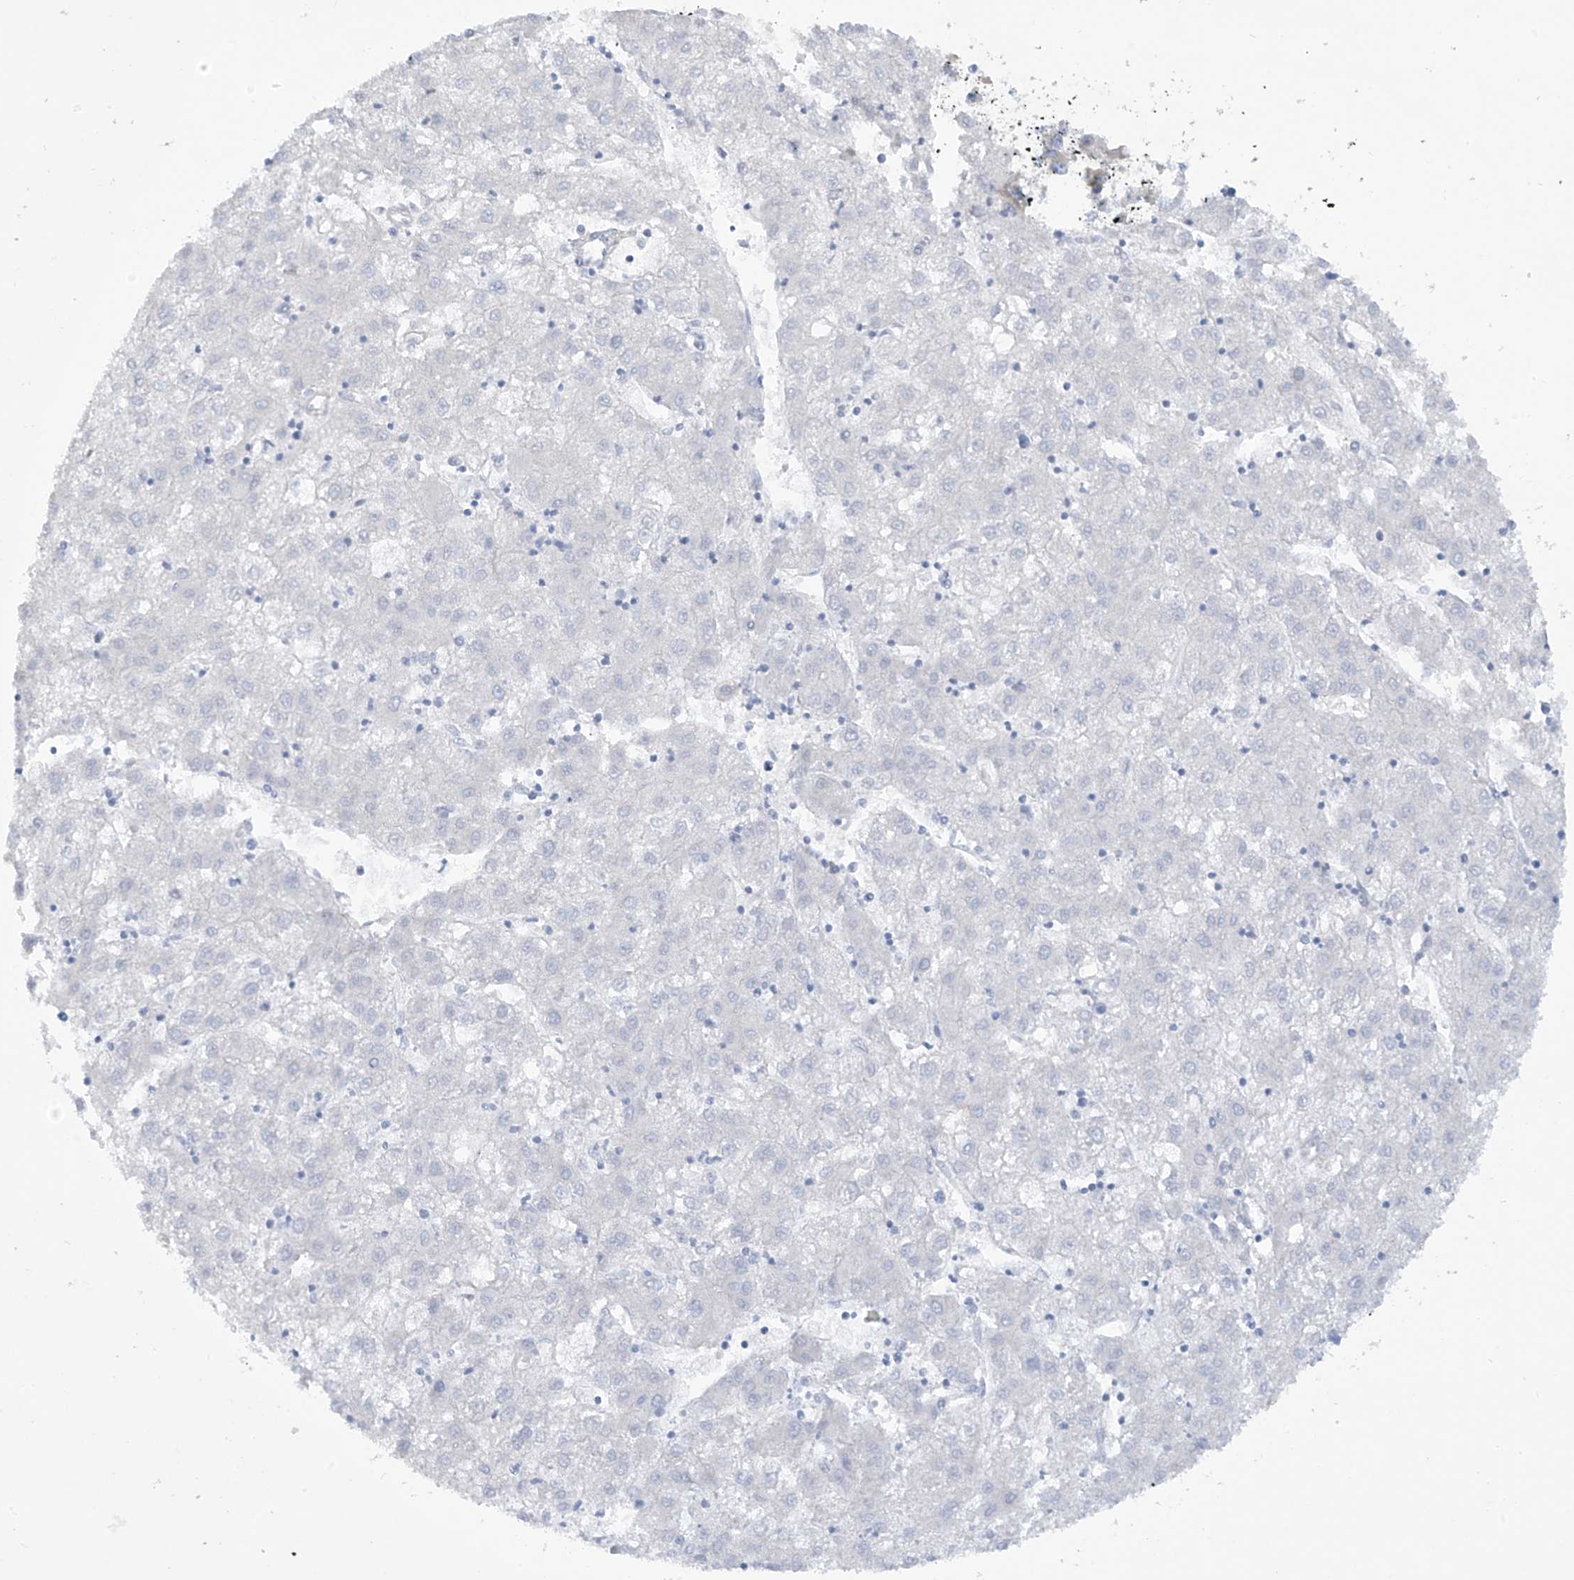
{"staining": {"intensity": "negative", "quantity": "none", "location": "none"}, "tissue": "liver cancer", "cell_type": "Tumor cells", "image_type": "cancer", "snomed": [{"axis": "morphology", "description": "Carcinoma, Hepatocellular, NOS"}, {"axis": "topography", "description": "Liver"}], "caption": "Immunohistochemical staining of human hepatocellular carcinoma (liver) reveals no significant expression in tumor cells.", "gene": "TRMT2B", "patient": {"sex": "male", "age": 72}}